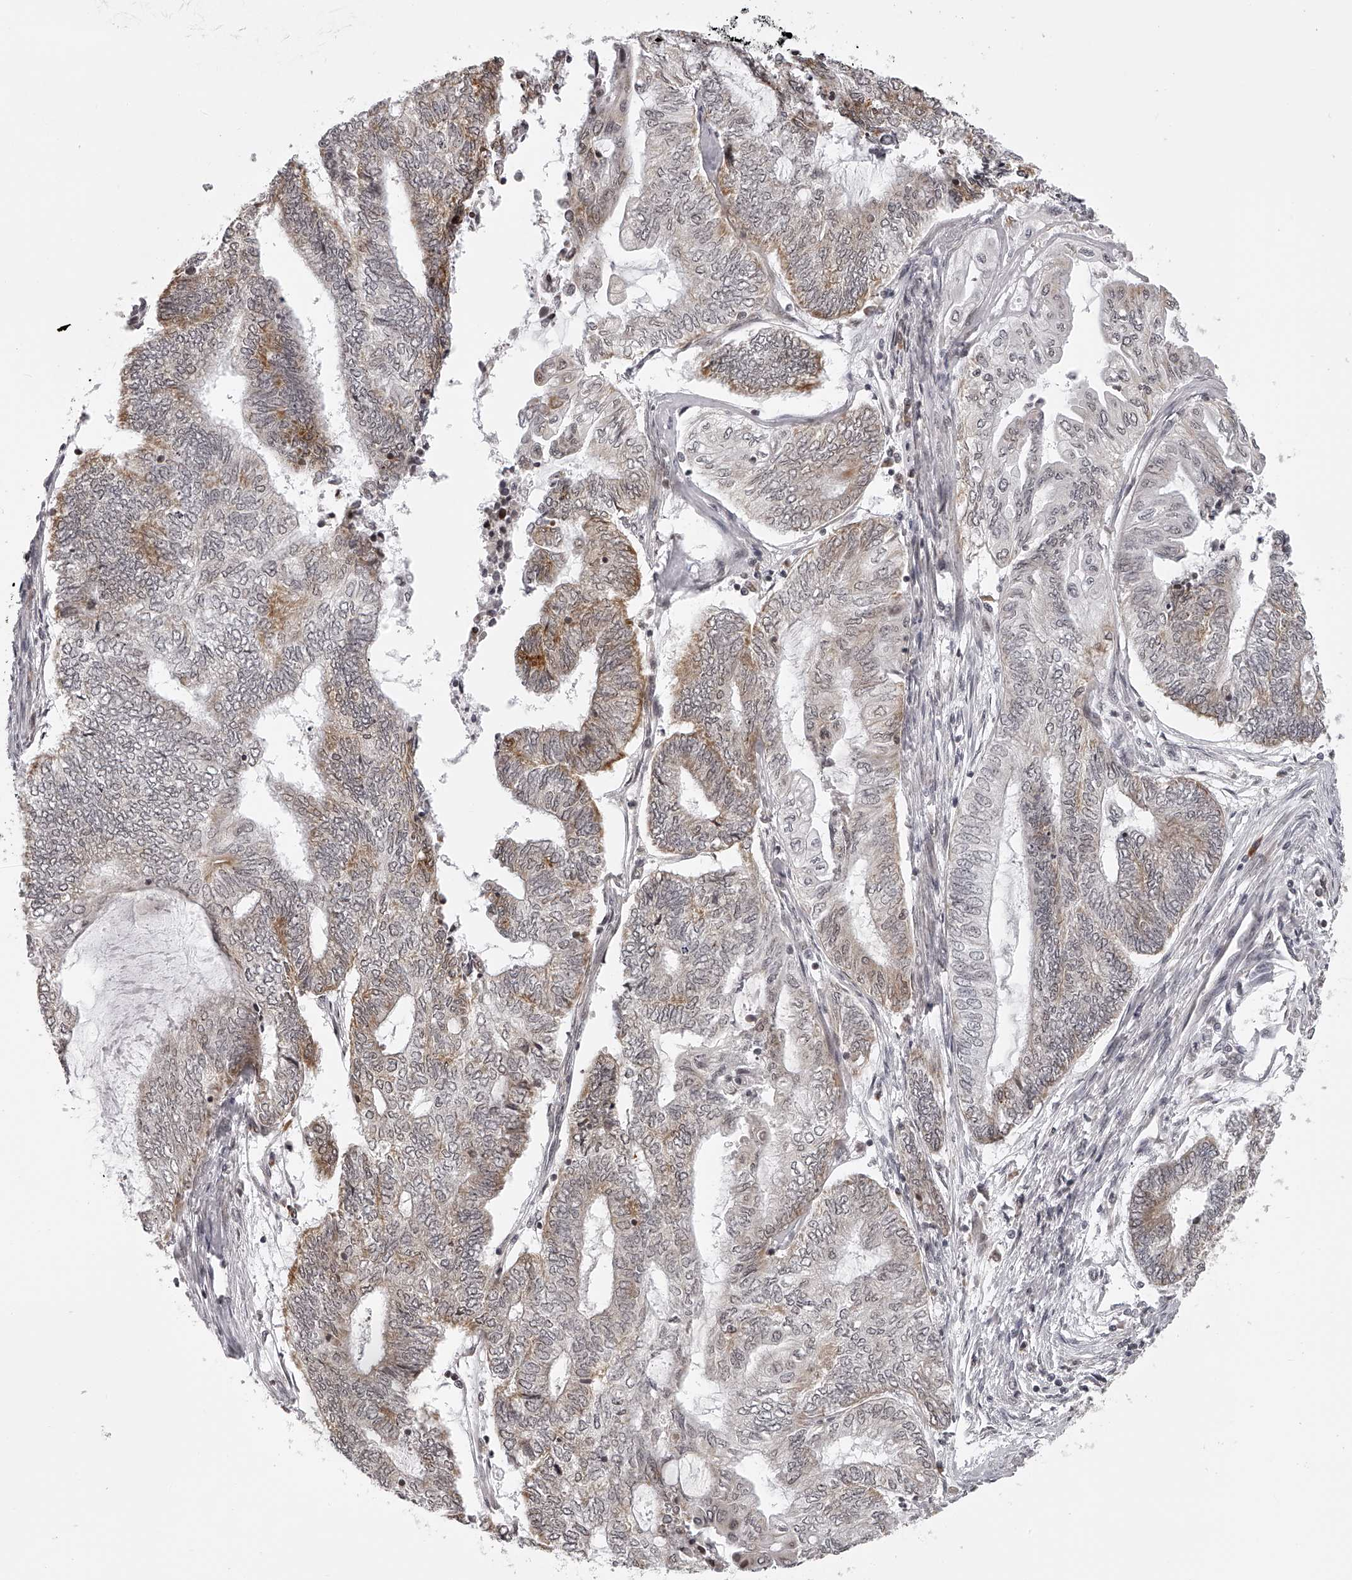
{"staining": {"intensity": "weak", "quantity": "<25%", "location": "cytoplasmic/membranous"}, "tissue": "endometrial cancer", "cell_type": "Tumor cells", "image_type": "cancer", "snomed": [{"axis": "morphology", "description": "Adenocarcinoma, NOS"}, {"axis": "topography", "description": "Uterus"}, {"axis": "topography", "description": "Endometrium"}], "caption": "Immunohistochemical staining of human adenocarcinoma (endometrial) displays no significant expression in tumor cells.", "gene": "ODF2L", "patient": {"sex": "female", "age": 70}}